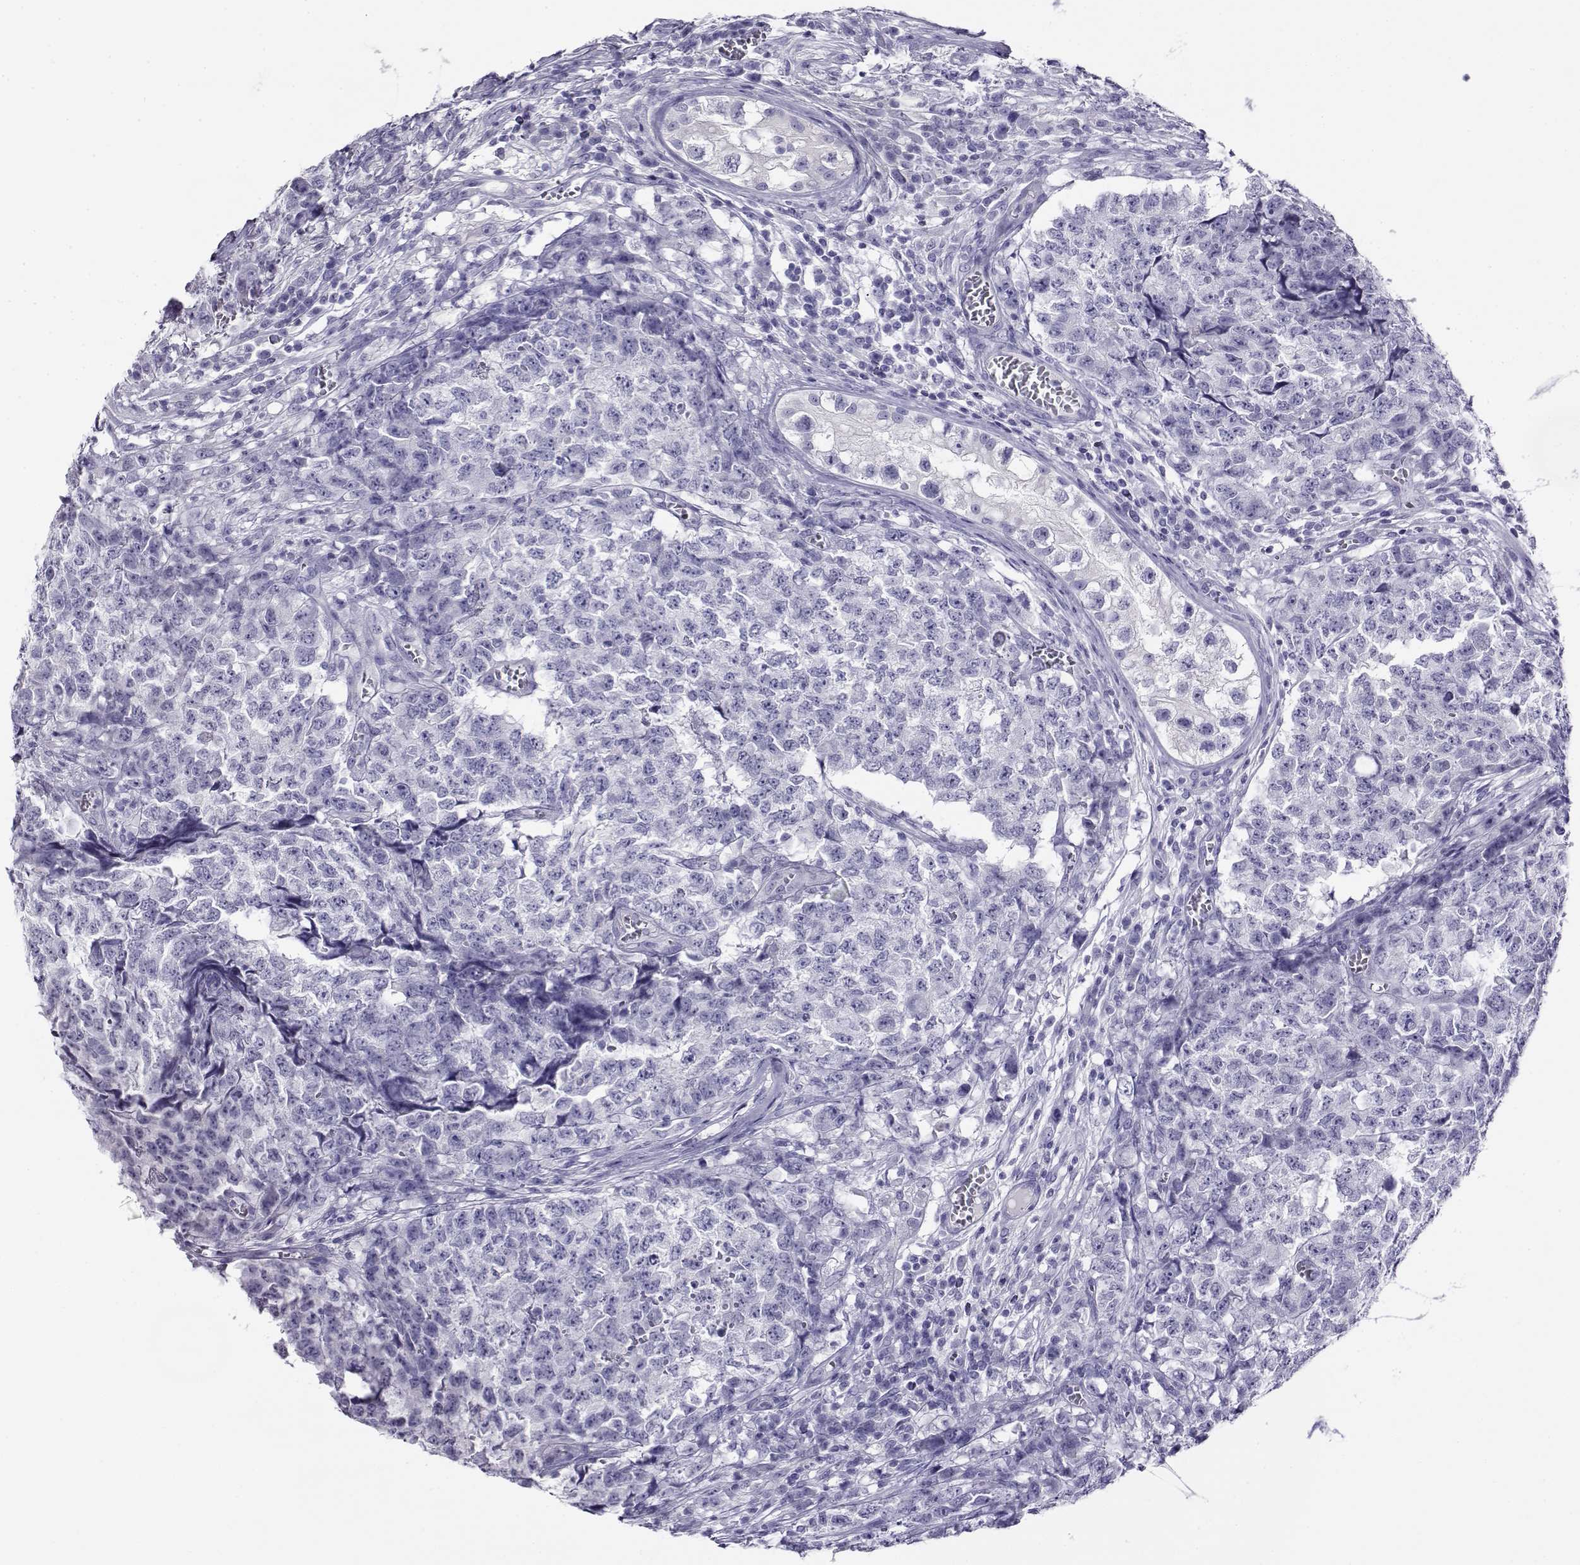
{"staining": {"intensity": "negative", "quantity": "none", "location": "none"}, "tissue": "testis cancer", "cell_type": "Tumor cells", "image_type": "cancer", "snomed": [{"axis": "morphology", "description": "Carcinoma, Embryonal, NOS"}, {"axis": "topography", "description": "Testis"}], "caption": "The micrograph exhibits no significant expression in tumor cells of testis cancer (embryonal carcinoma).", "gene": "CABS1", "patient": {"sex": "male", "age": 23}}